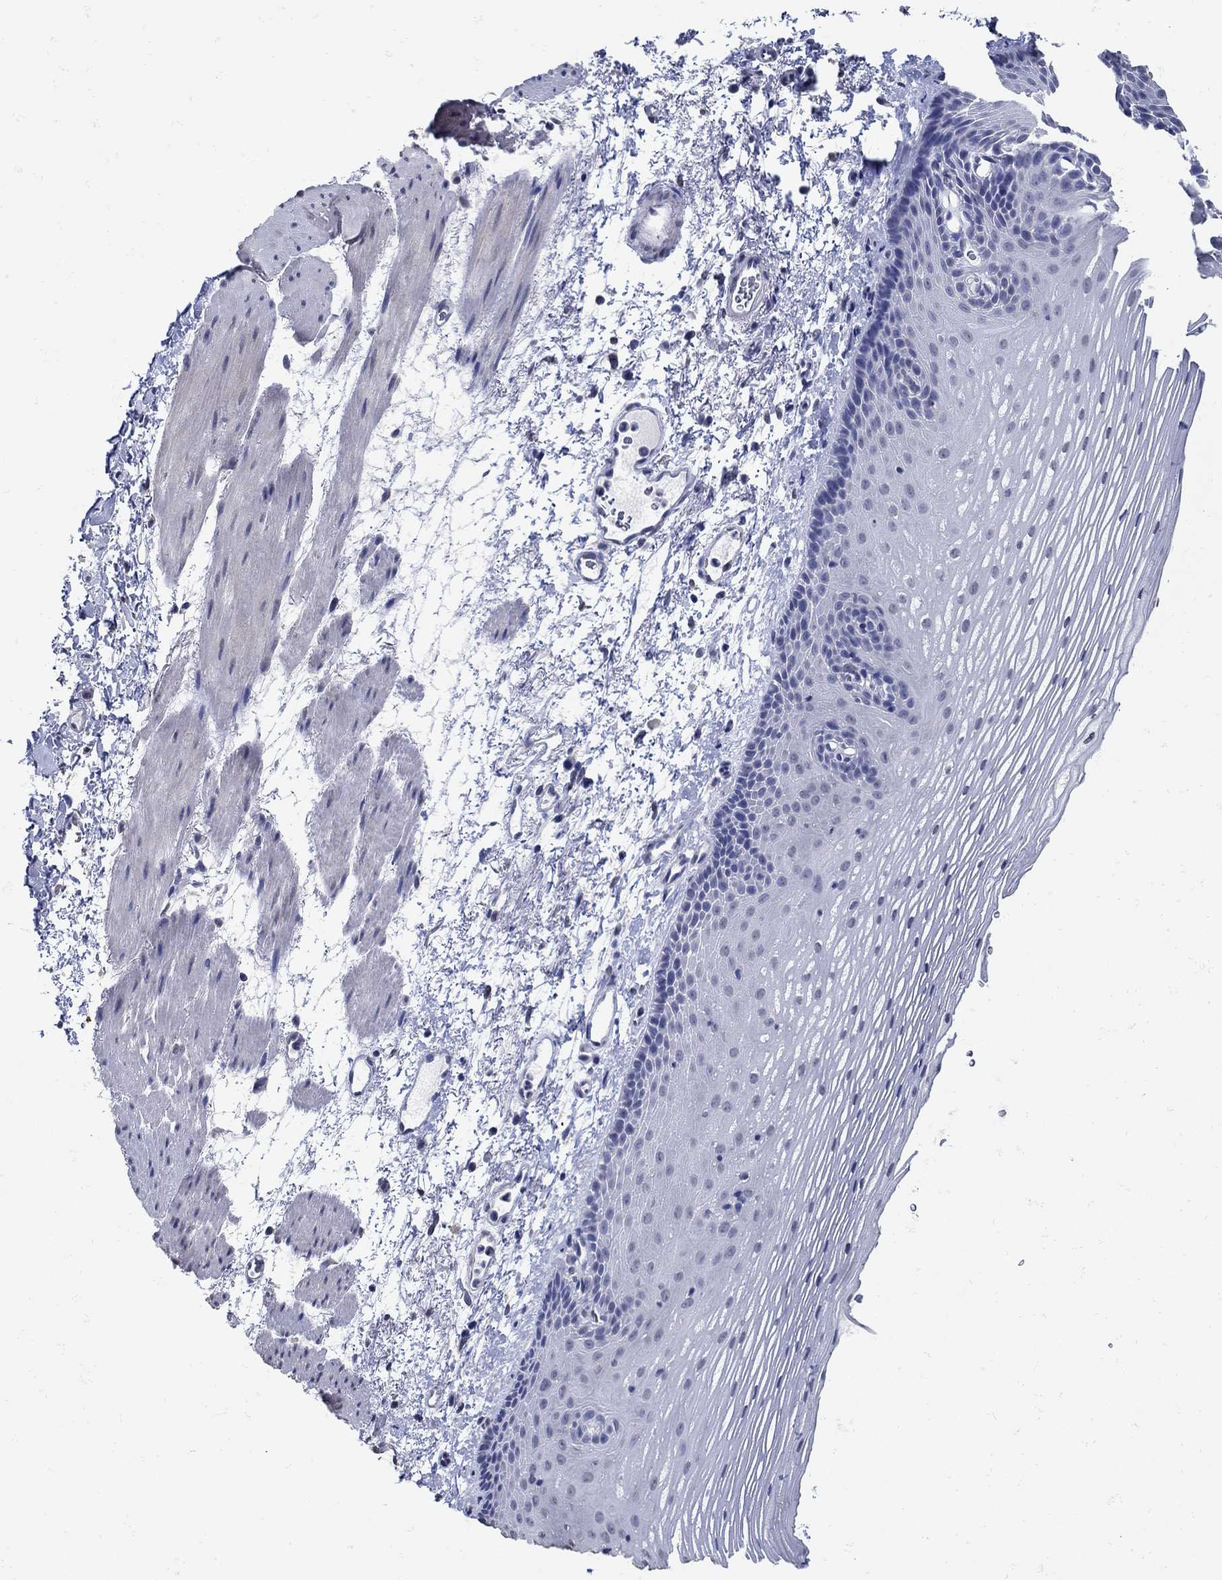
{"staining": {"intensity": "negative", "quantity": "none", "location": "none"}, "tissue": "esophagus", "cell_type": "Squamous epithelial cells", "image_type": "normal", "snomed": [{"axis": "morphology", "description": "Normal tissue, NOS"}, {"axis": "topography", "description": "Esophagus"}], "caption": "There is no significant staining in squamous epithelial cells of esophagus.", "gene": "KCNN3", "patient": {"sex": "male", "age": 76}}